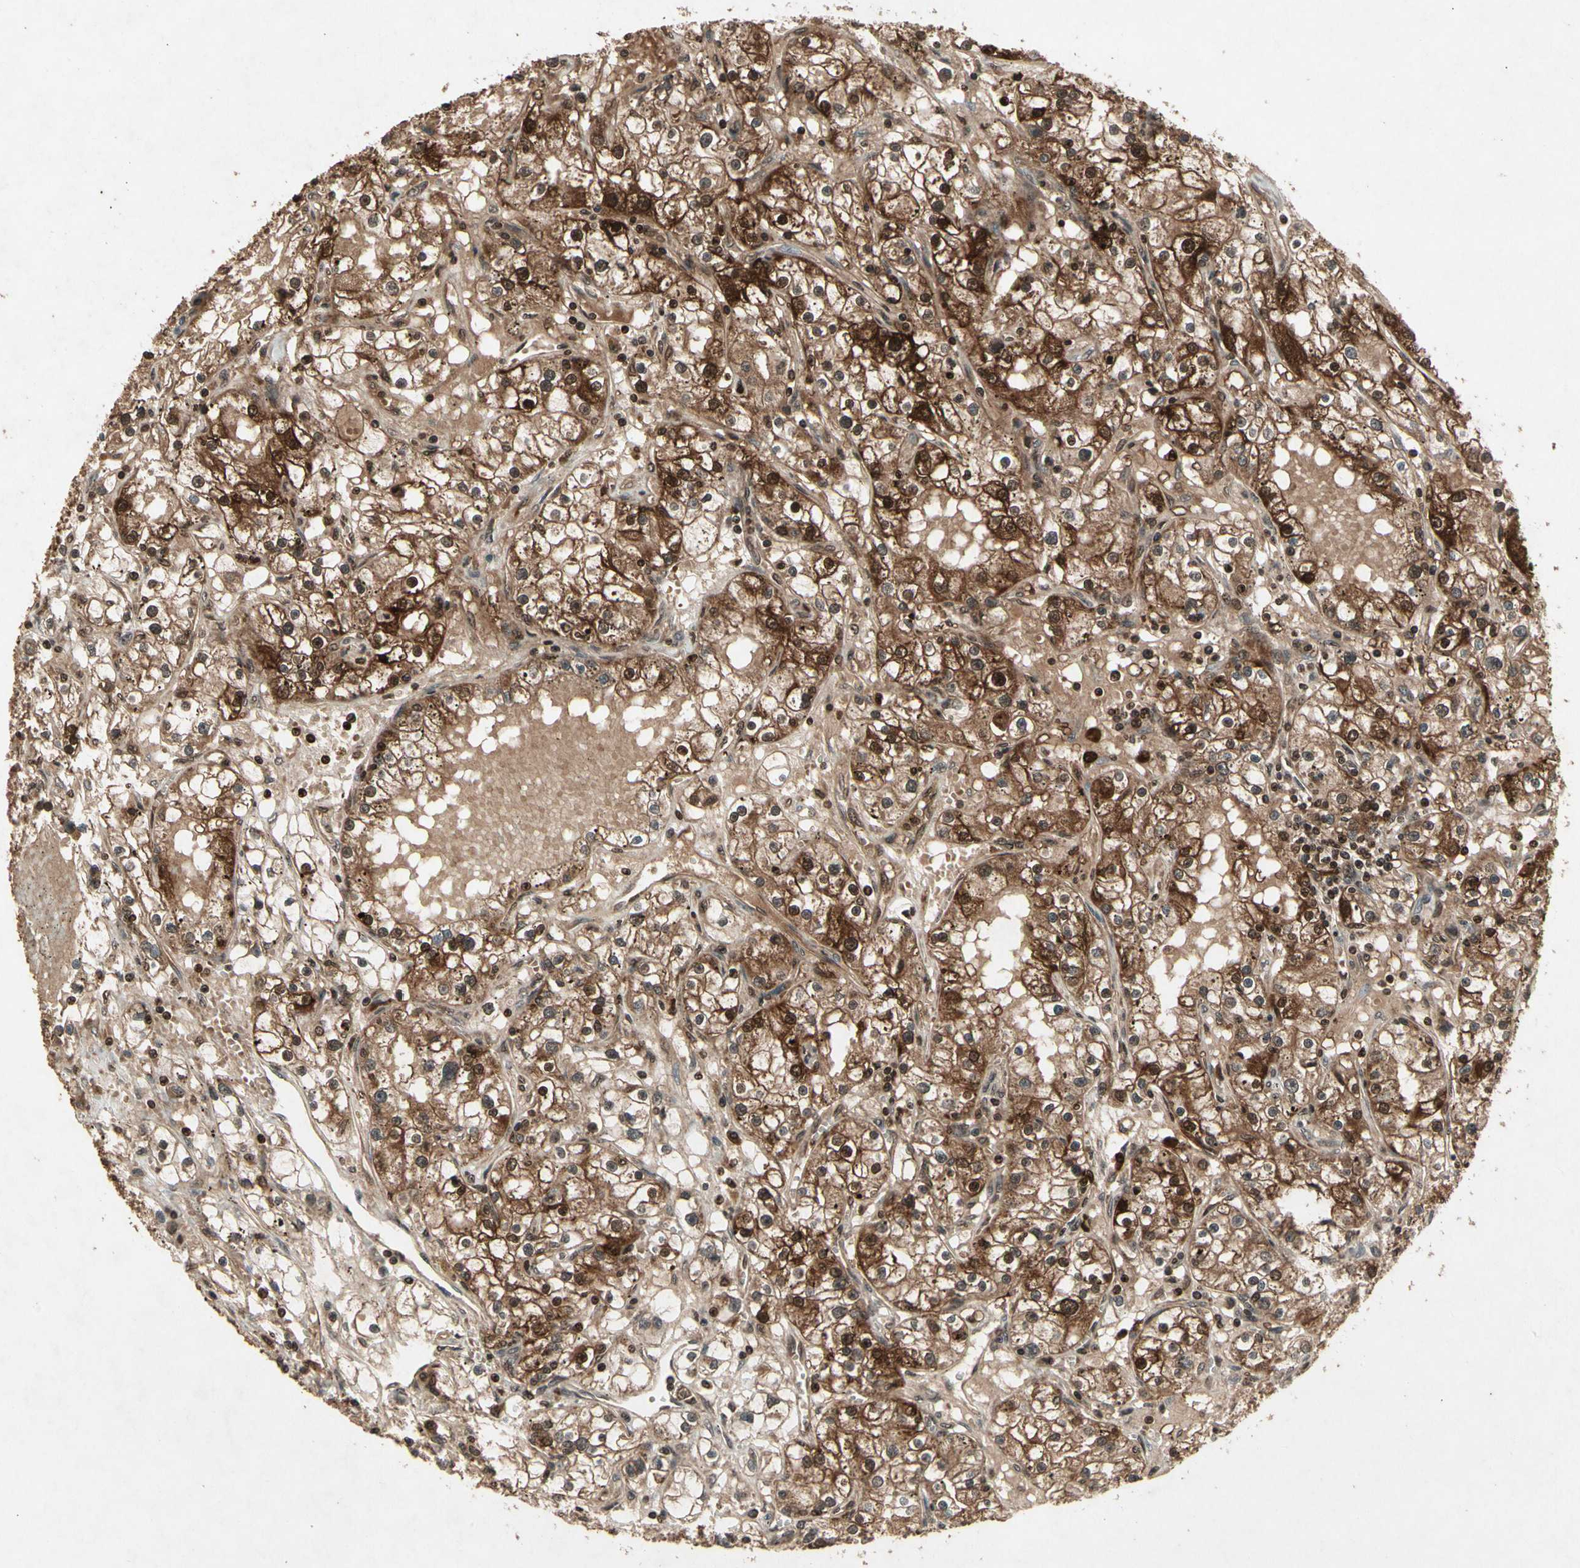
{"staining": {"intensity": "moderate", "quantity": ">75%", "location": "cytoplasmic/membranous"}, "tissue": "renal cancer", "cell_type": "Tumor cells", "image_type": "cancer", "snomed": [{"axis": "morphology", "description": "Adenocarcinoma, NOS"}, {"axis": "topography", "description": "Kidney"}], "caption": "Protein analysis of renal cancer (adenocarcinoma) tissue reveals moderate cytoplasmic/membranous expression in approximately >75% of tumor cells.", "gene": "GLRX", "patient": {"sex": "male", "age": 56}}